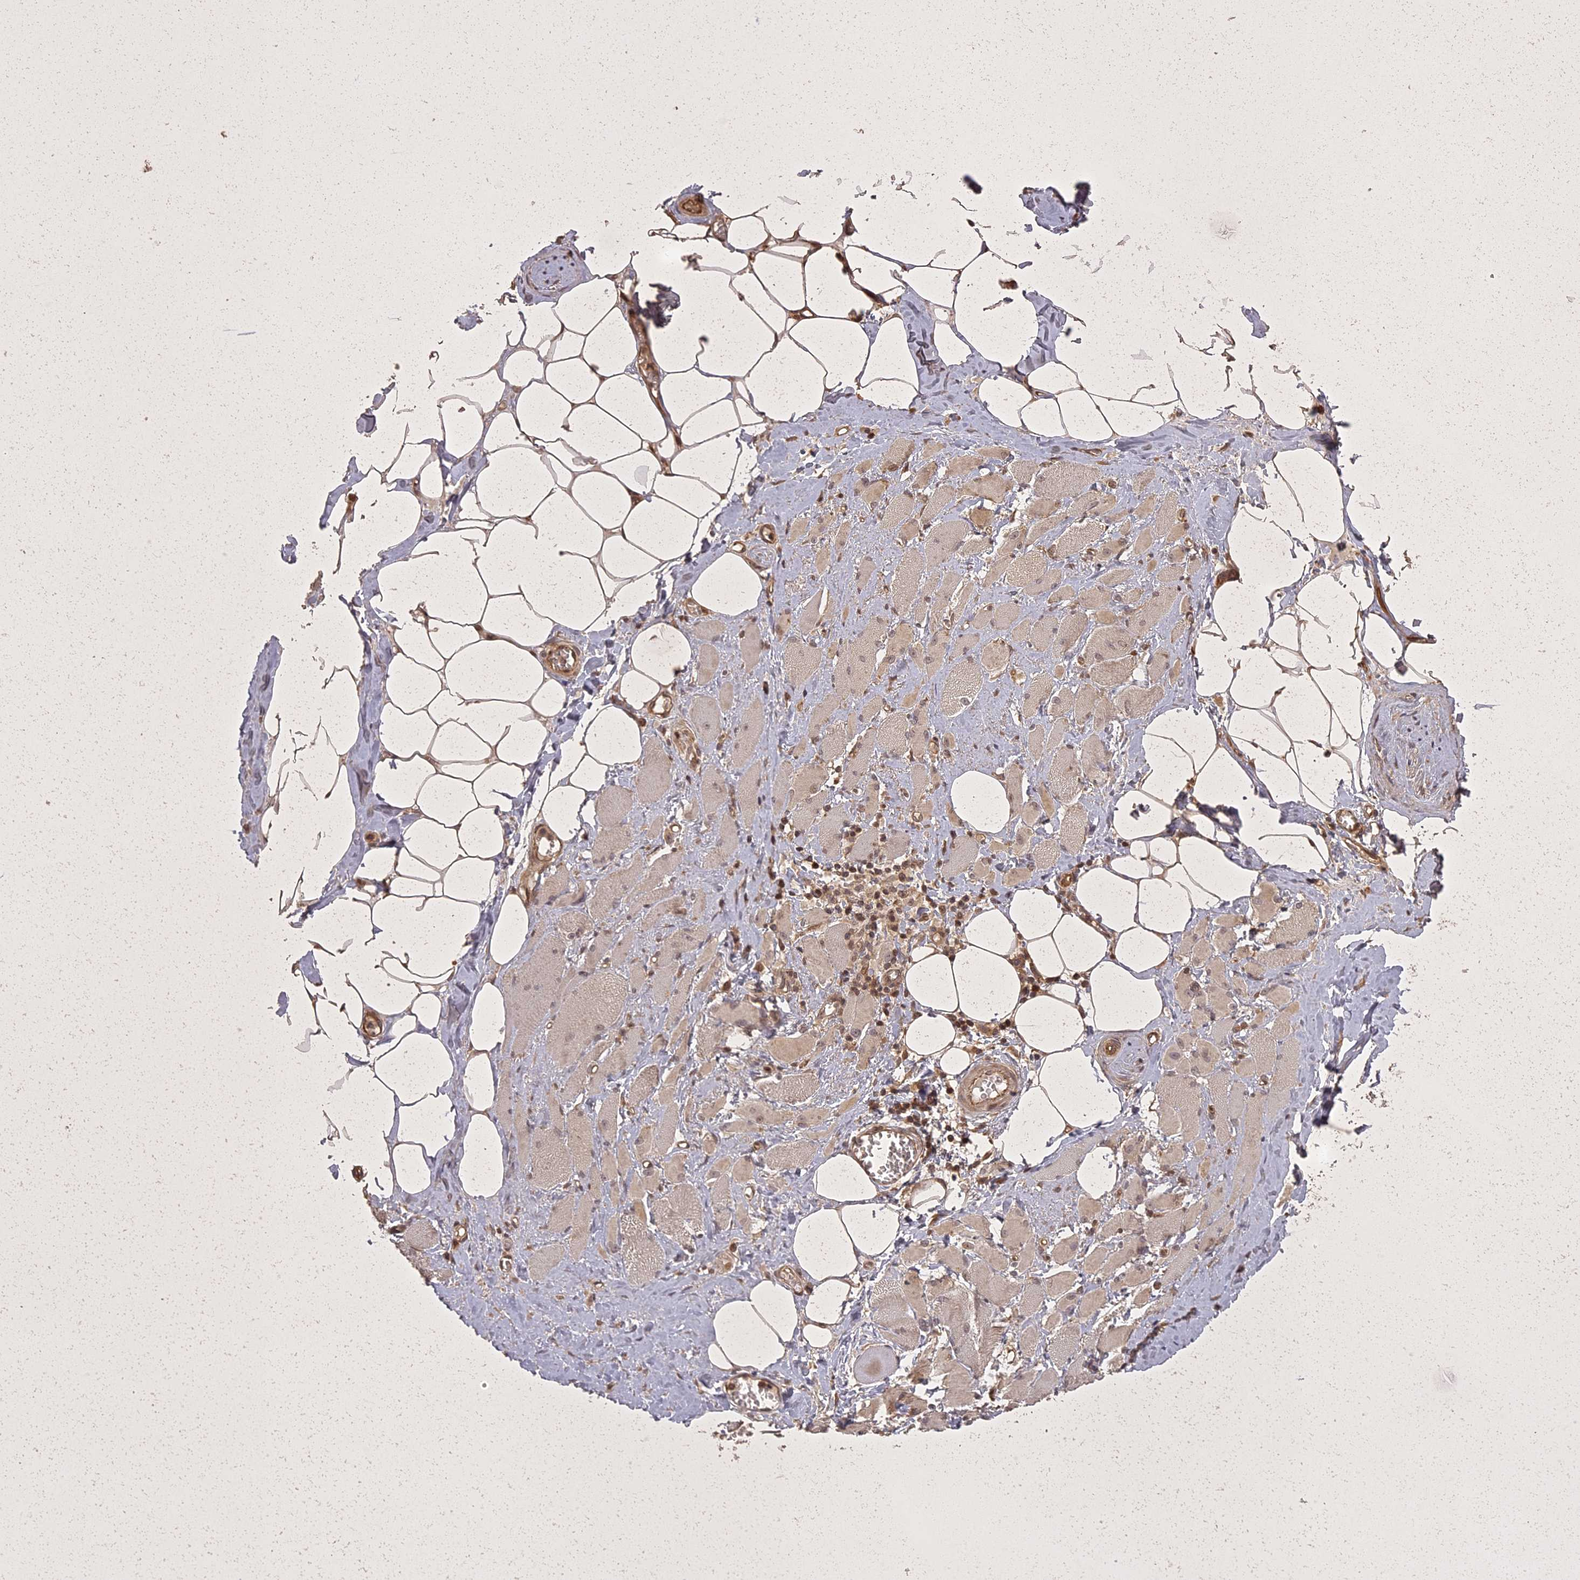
{"staining": {"intensity": "moderate", "quantity": "25%-75%", "location": "cytoplasmic/membranous,nuclear"}, "tissue": "skeletal muscle", "cell_type": "Myocytes", "image_type": "normal", "snomed": [{"axis": "morphology", "description": "Normal tissue, NOS"}, {"axis": "morphology", "description": "Basal cell carcinoma"}, {"axis": "topography", "description": "Skeletal muscle"}], "caption": "High-power microscopy captured an IHC micrograph of unremarkable skeletal muscle, revealing moderate cytoplasmic/membranous,nuclear expression in about 25%-75% of myocytes.", "gene": "LIN37", "patient": {"sex": "female", "age": 64}}